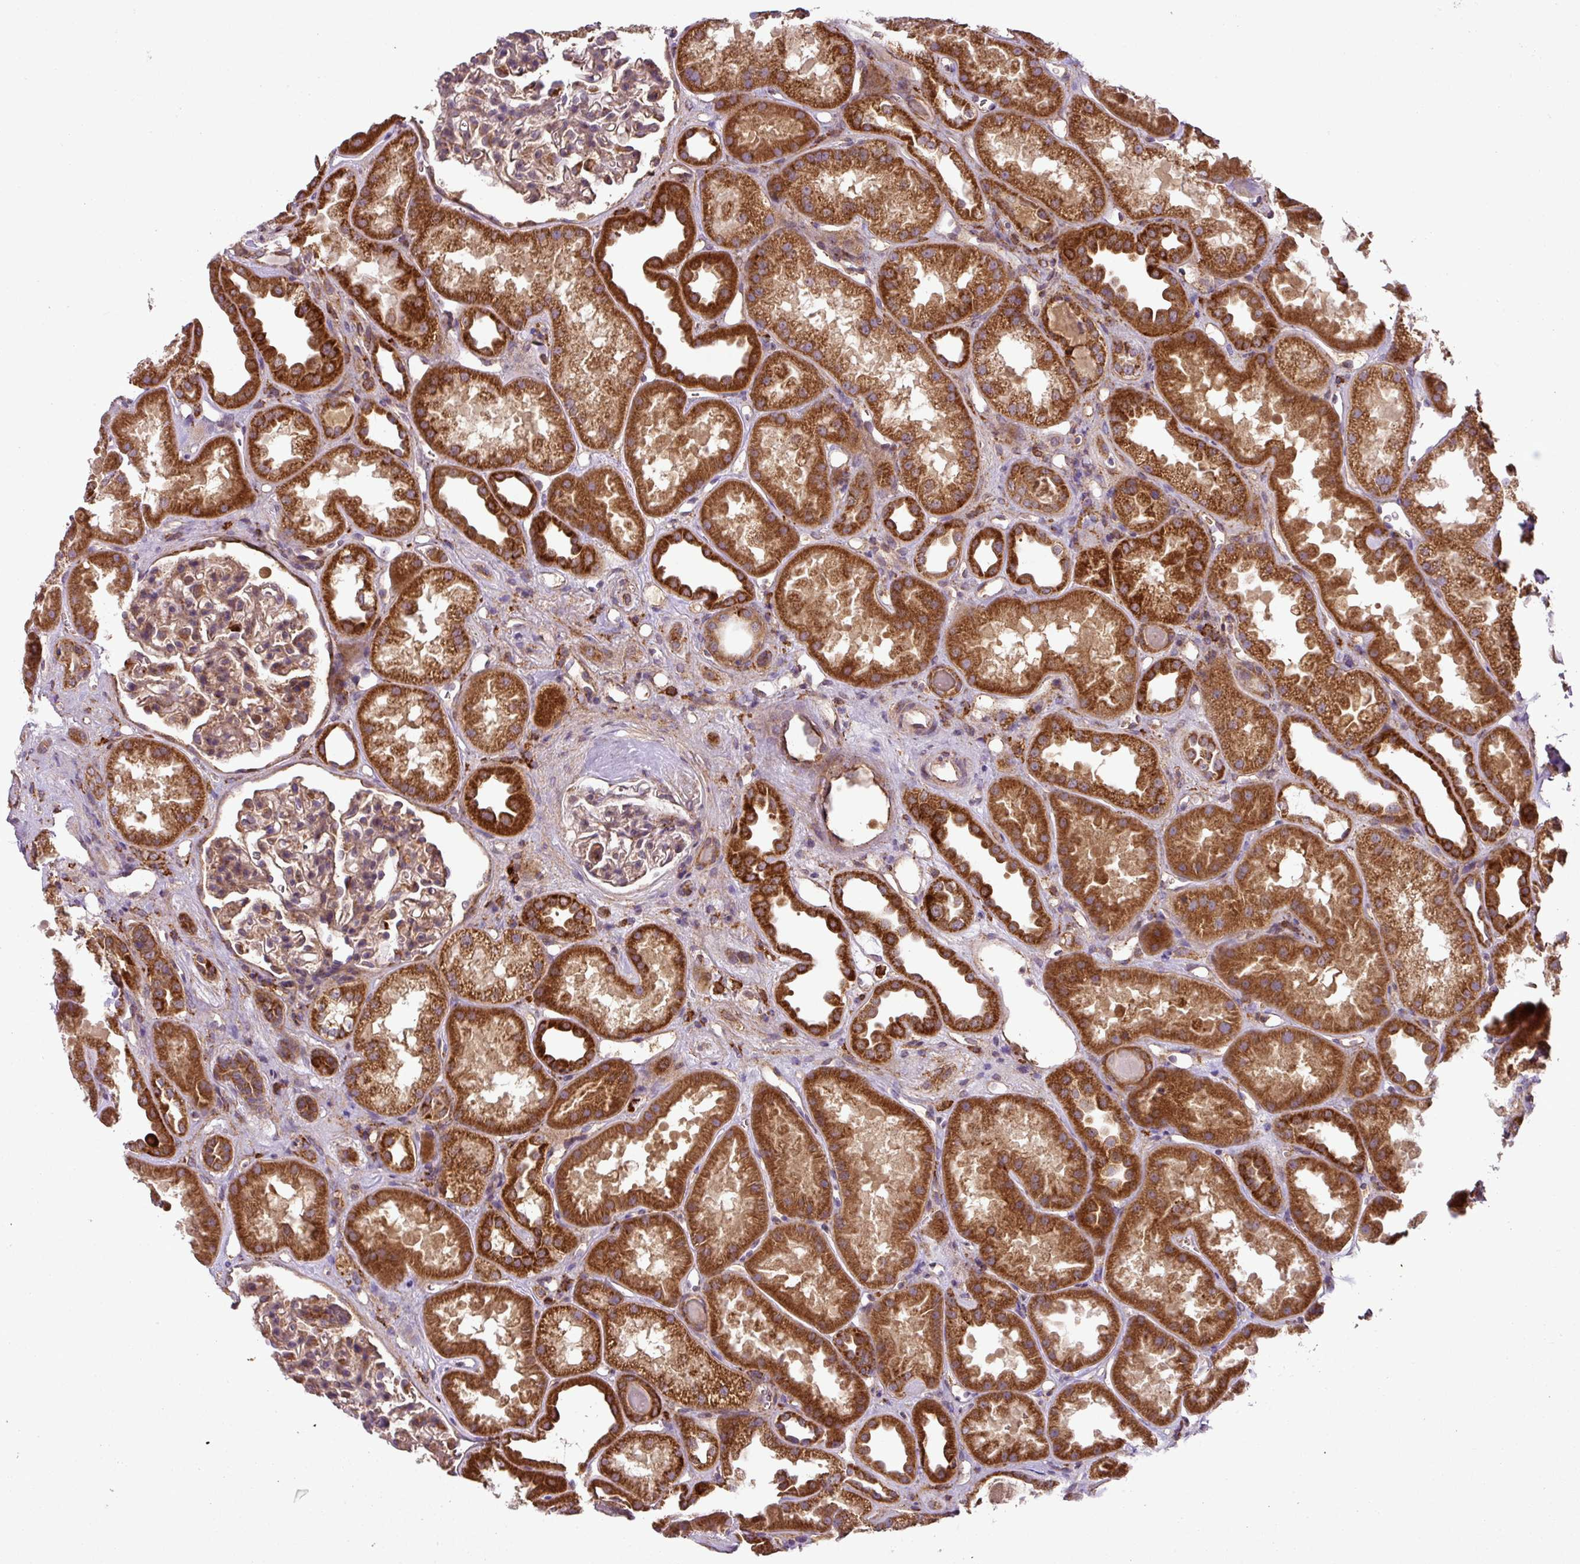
{"staining": {"intensity": "moderate", "quantity": "25%-75%", "location": "cytoplasmic/membranous"}, "tissue": "kidney", "cell_type": "Cells in glomeruli", "image_type": "normal", "snomed": [{"axis": "morphology", "description": "Normal tissue, NOS"}, {"axis": "topography", "description": "Kidney"}], "caption": "A brown stain highlights moderate cytoplasmic/membranous staining of a protein in cells in glomeruli of normal human kidney.", "gene": "ZNF513", "patient": {"sex": "male", "age": 61}}